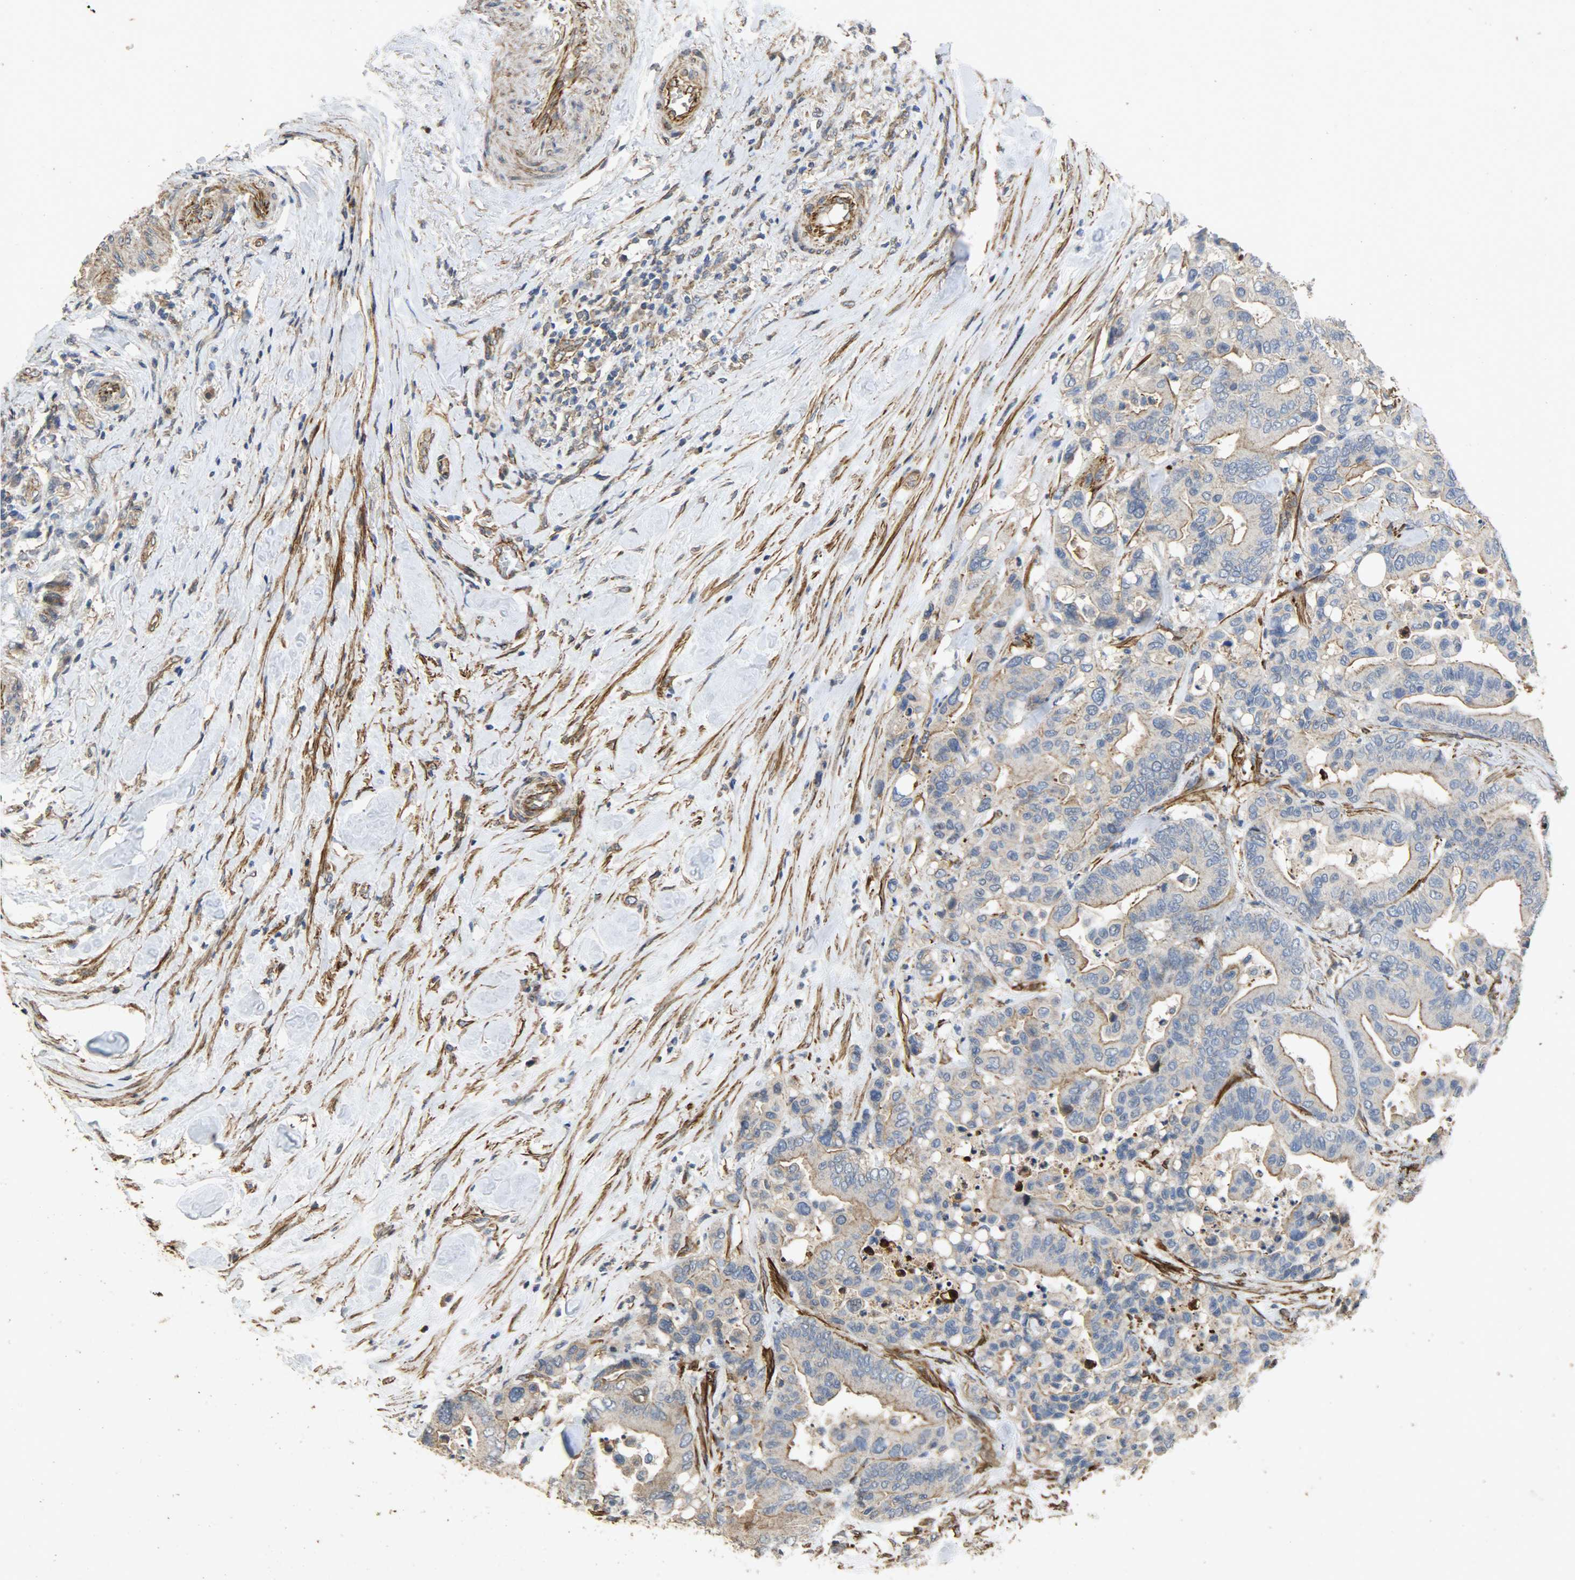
{"staining": {"intensity": "weak", "quantity": "25%-75%", "location": "cytoplasmic/membranous"}, "tissue": "colorectal cancer", "cell_type": "Tumor cells", "image_type": "cancer", "snomed": [{"axis": "morphology", "description": "Adenocarcinoma, NOS"}, {"axis": "topography", "description": "Colon"}], "caption": "Immunohistochemistry (IHC) staining of colorectal cancer (adenocarcinoma), which exhibits low levels of weak cytoplasmic/membranous positivity in about 25%-75% of tumor cells indicating weak cytoplasmic/membranous protein staining. The staining was performed using DAB (3,3'-diaminobenzidine) (brown) for protein detection and nuclei were counterstained in hematoxylin (blue).", "gene": "TPM4", "patient": {"sex": "male", "age": 82}}